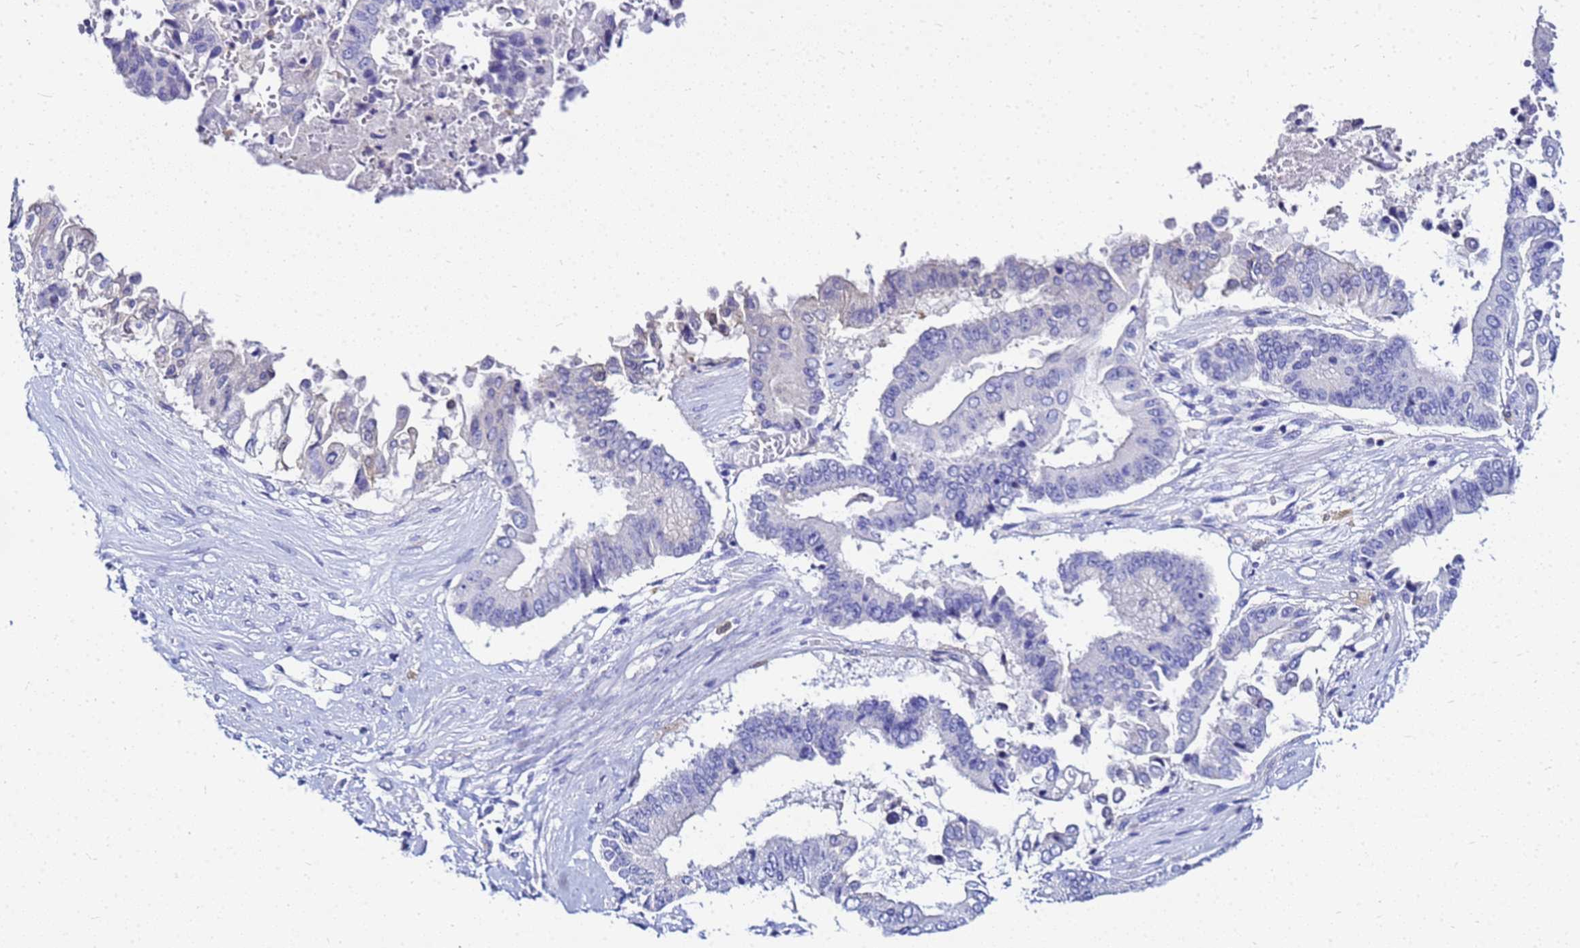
{"staining": {"intensity": "negative", "quantity": "none", "location": "none"}, "tissue": "pancreatic cancer", "cell_type": "Tumor cells", "image_type": "cancer", "snomed": [{"axis": "morphology", "description": "Adenocarcinoma, NOS"}, {"axis": "topography", "description": "Pancreas"}], "caption": "Immunohistochemistry (IHC) histopathology image of neoplastic tissue: human pancreatic cancer stained with DAB shows no significant protein staining in tumor cells.", "gene": "CSTA", "patient": {"sex": "female", "age": 77}}